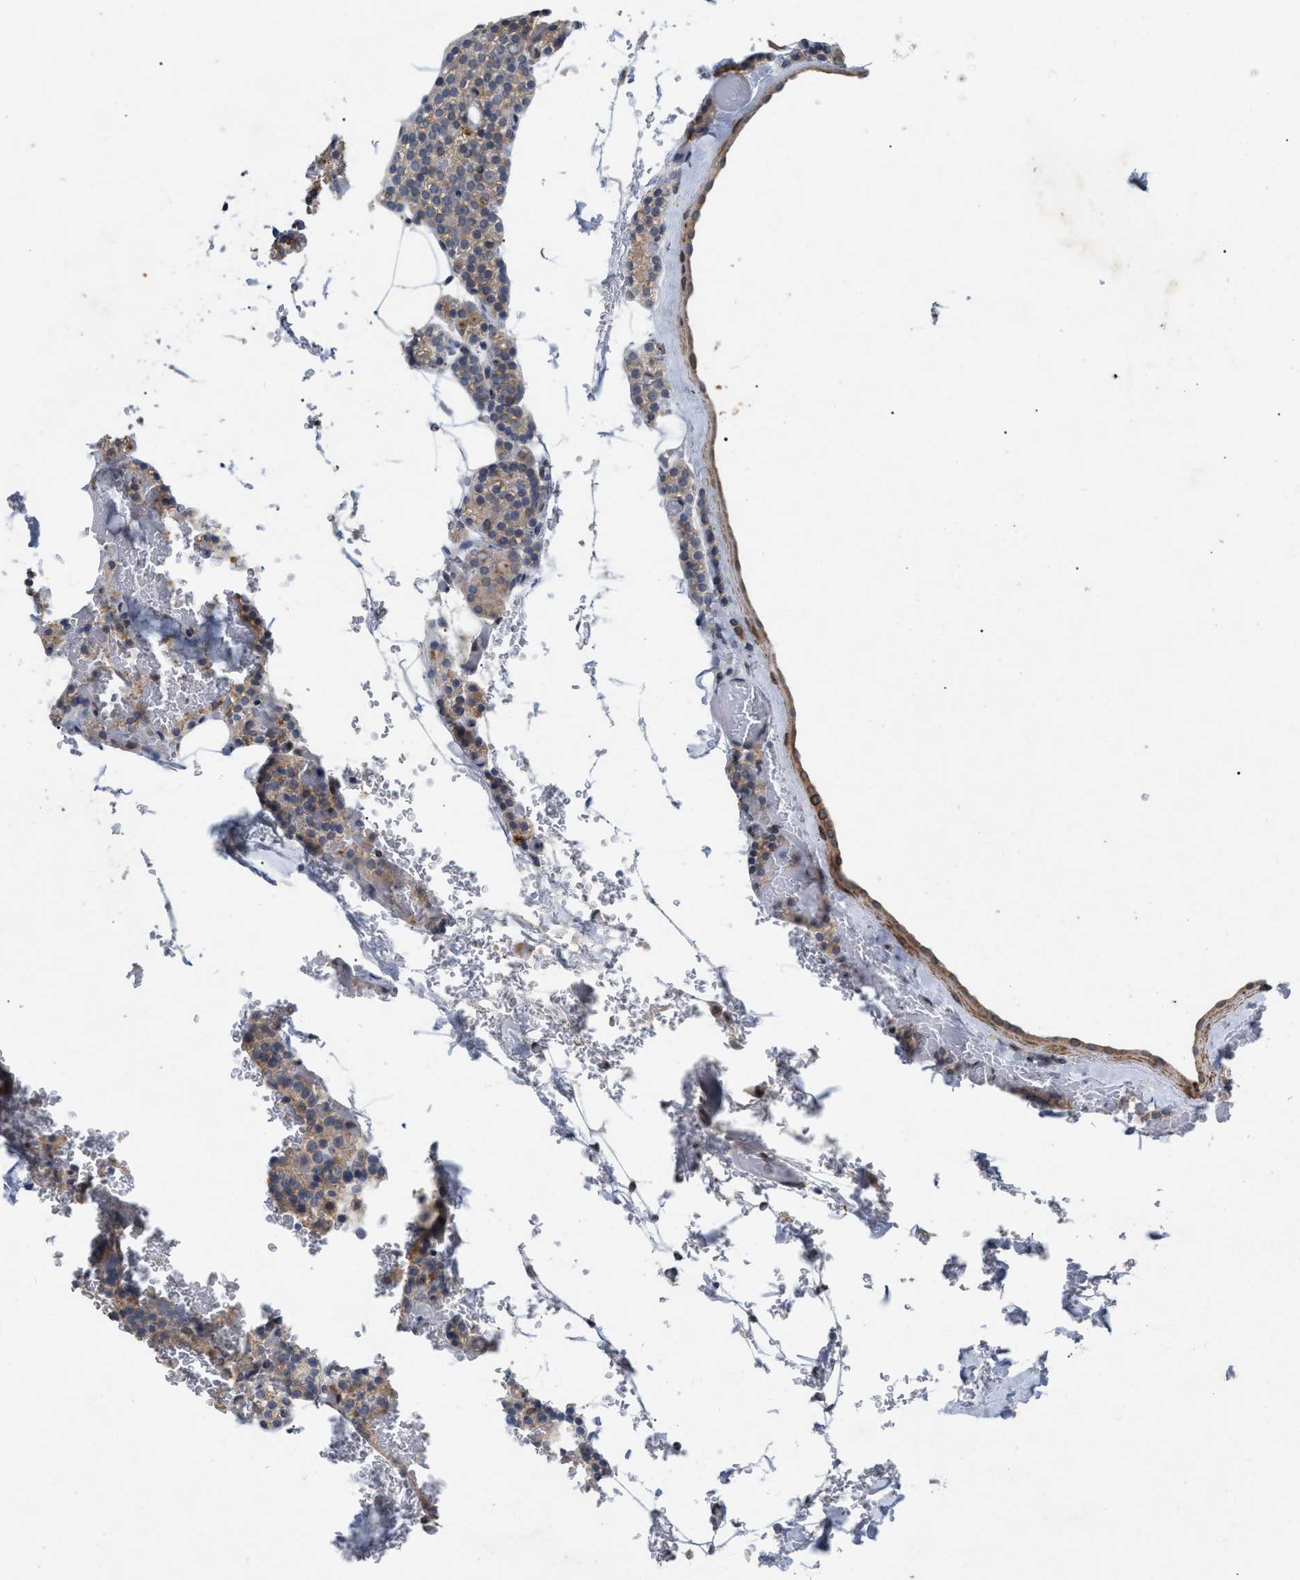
{"staining": {"intensity": "weak", "quantity": ">75%", "location": "cytoplasmic/membranous"}, "tissue": "parathyroid gland", "cell_type": "Glandular cells", "image_type": "normal", "snomed": [{"axis": "morphology", "description": "Normal tissue, NOS"}, {"axis": "morphology", "description": "Inflammation chronic"}, {"axis": "morphology", "description": "Goiter, colloid"}, {"axis": "topography", "description": "Thyroid gland"}, {"axis": "topography", "description": "Parathyroid gland"}], "caption": "High-power microscopy captured an immunohistochemistry photomicrograph of normal parathyroid gland, revealing weak cytoplasmic/membranous positivity in about >75% of glandular cells.", "gene": "ST6GALNAC6", "patient": {"sex": "male", "age": 65}}